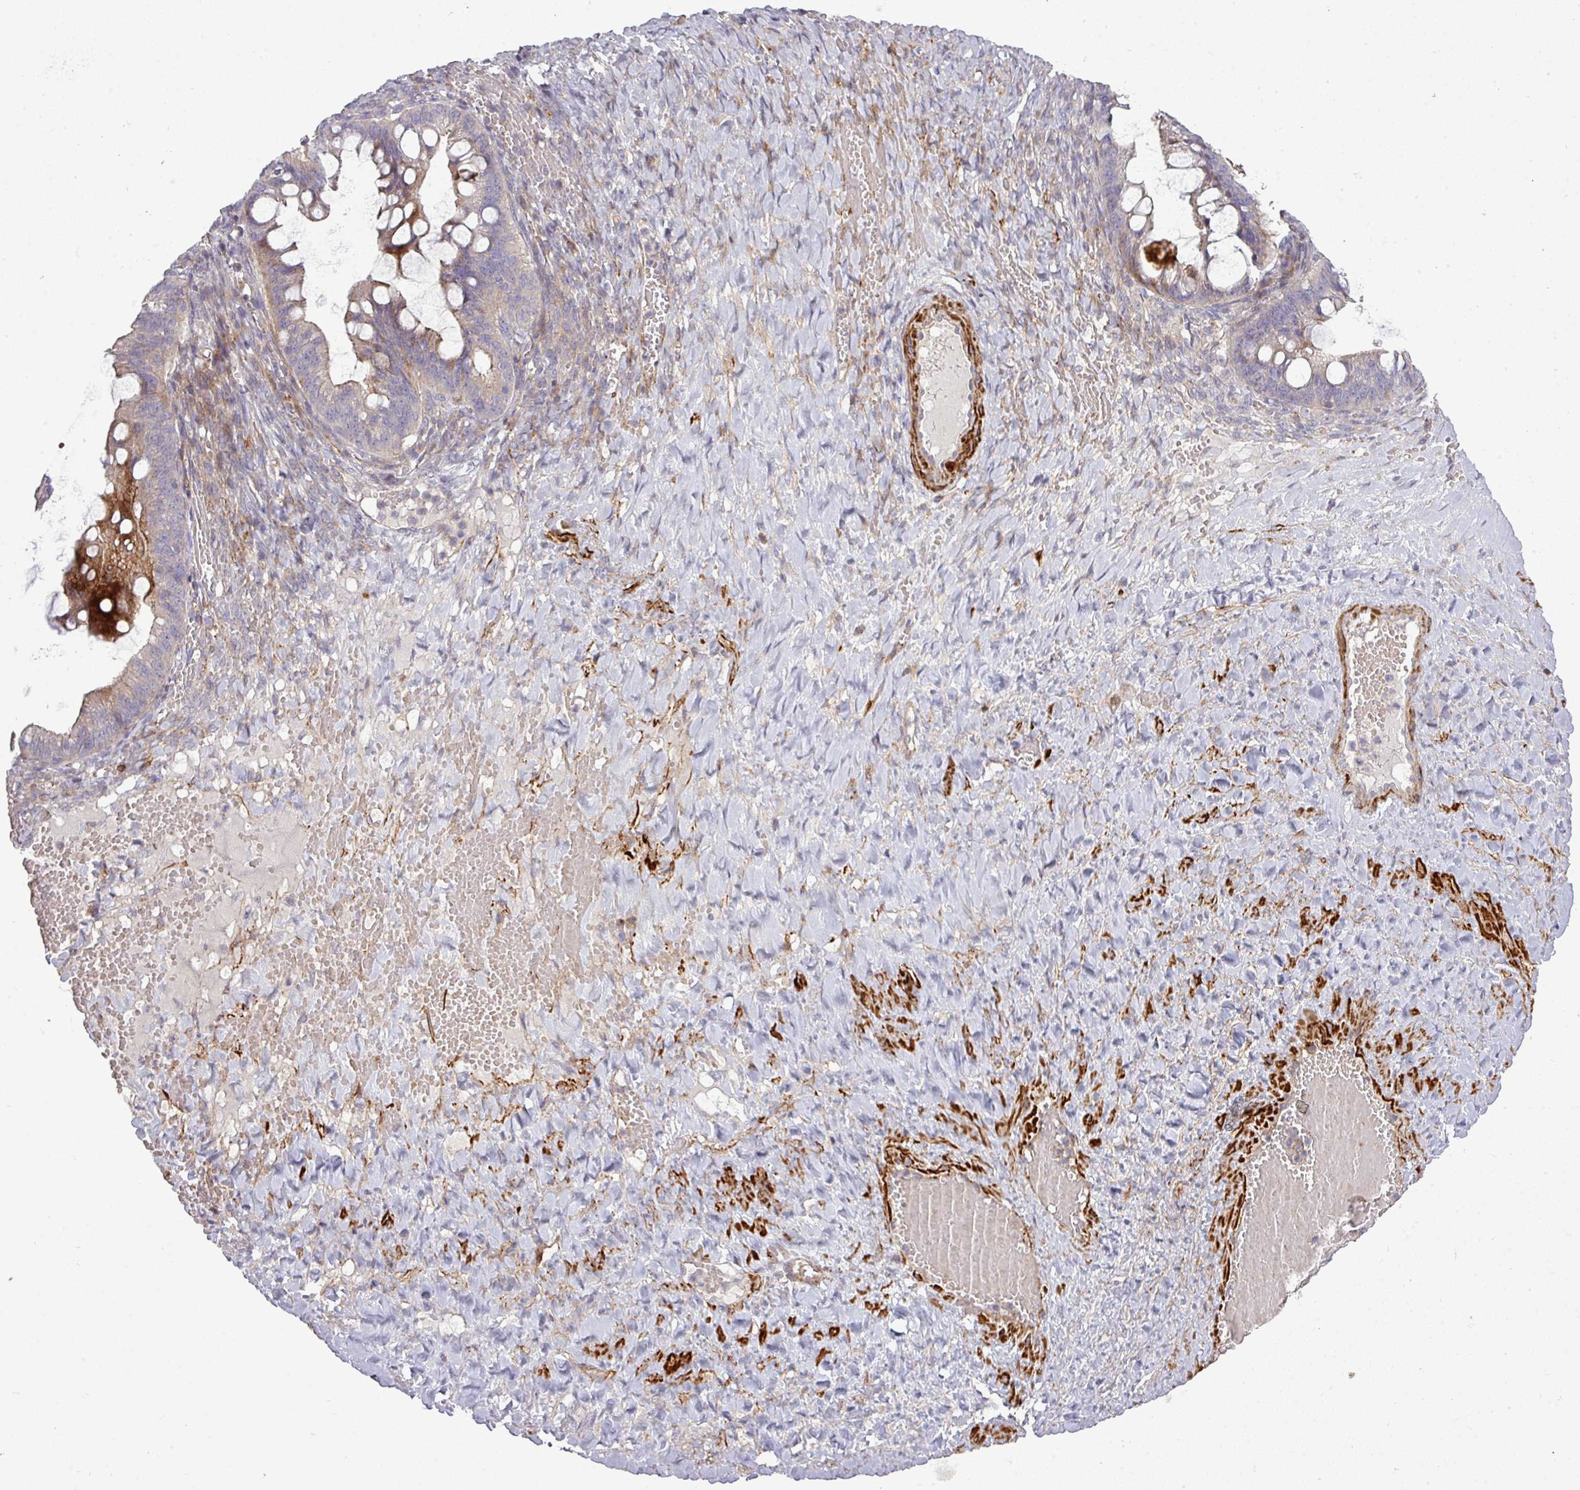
{"staining": {"intensity": "moderate", "quantity": "25%-75%", "location": "cytoplasmic/membranous"}, "tissue": "ovarian cancer", "cell_type": "Tumor cells", "image_type": "cancer", "snomed": [{"axis": "morphology", "description": "Cystadenocarcinoma, mucinous, NOS"}, {"axis": "topography", "description": "Ovary"}], "caption": "High-magnification brightfield microscopy of ovarian cancer stained with DAB (3,3'-diaminobenzidine) (brown) and counterstained with hematoxylin (blue). tumor cells exhibit moderate cytoplasmic/membranous expression is identified in approximately25%-75% of cells.", "gene": "TPRA1", "patient": {"sex": "female", "age": 73}}